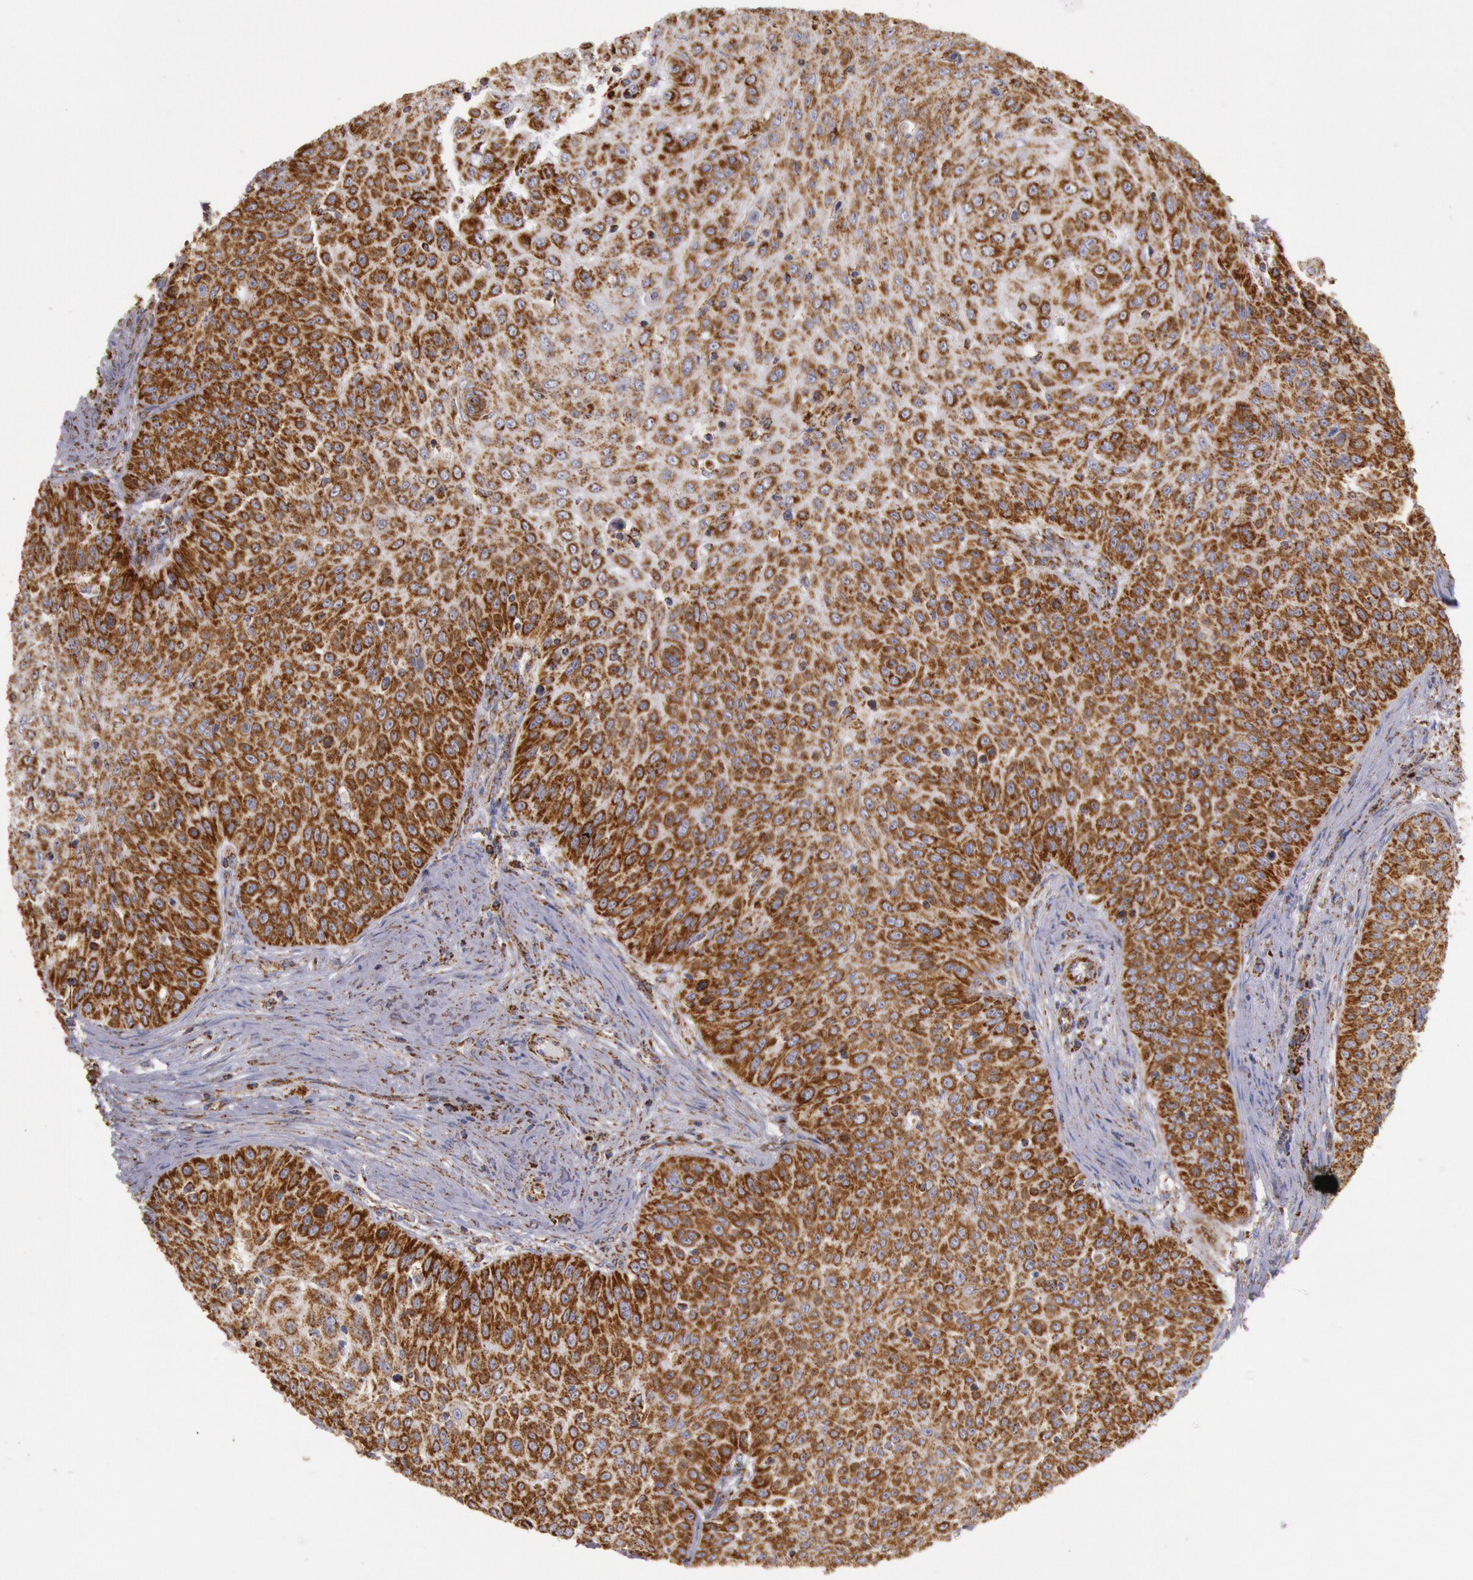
{"staining": {"intensity": "strong", "quantity": ">75%", "location": "cytoplasmic/membranous"}, "tissue": "skin cancer", "cell_type": "Tumor cells", "image_type": "cancer", "snomed": [{"axis": "morphology", "description": "Squamous cell carcinoma, NOS"}, {"axis": "topography", "description": "Skin"}], "caption": "Immunohistochemistry photomicrograph of human skin cancer stained for a protein (brown), which demonstrates high levels of strong cytoplasmic/membranous positivity in about >75% of tumor cells.", "gene": "CYC1", "patient": {"sex": "male", "age": 82}}